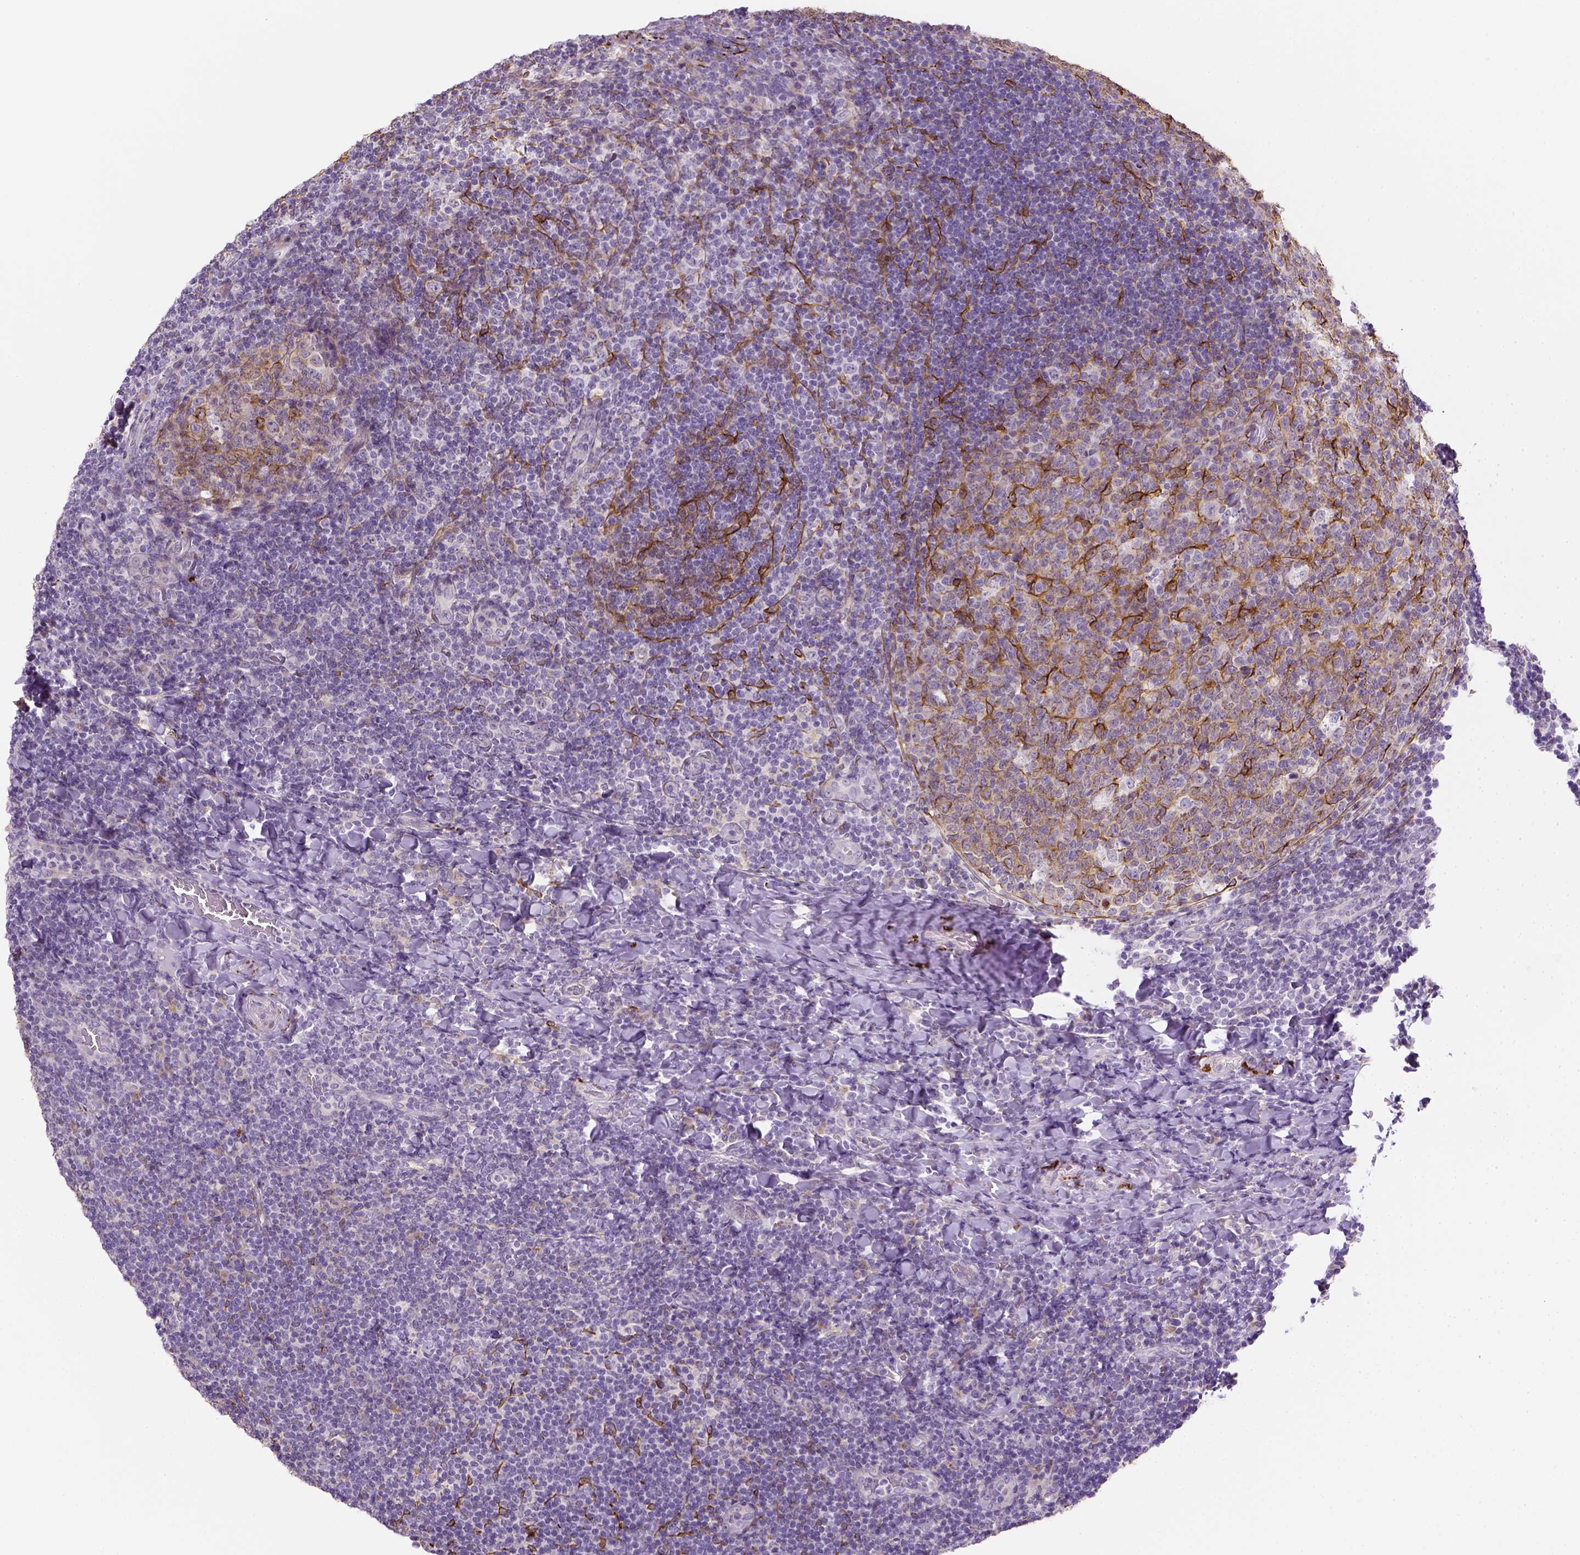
{"staining": {"intensity": "strong", "quantity": "<25%", "location": "cytoplasmic/membranous"}, "tissue": "tonsil", "cell_type": "Germinal center cells", "image_type": "normal", "snomed": [{"axis": "morphology", "description": "Normal tissue, NOS"}, {"axis": "topography", "description": "Tonsil"}], "caption": "Immunohistochemistry (IHC) image of benign tonsil stained for a protein (brown), which shows medium levels of strong cytoplasmic/membranous expression in about <25% of germinal center cells.", "gene": "CACNB1", "patient": {"sex": "male", "age": 17}}